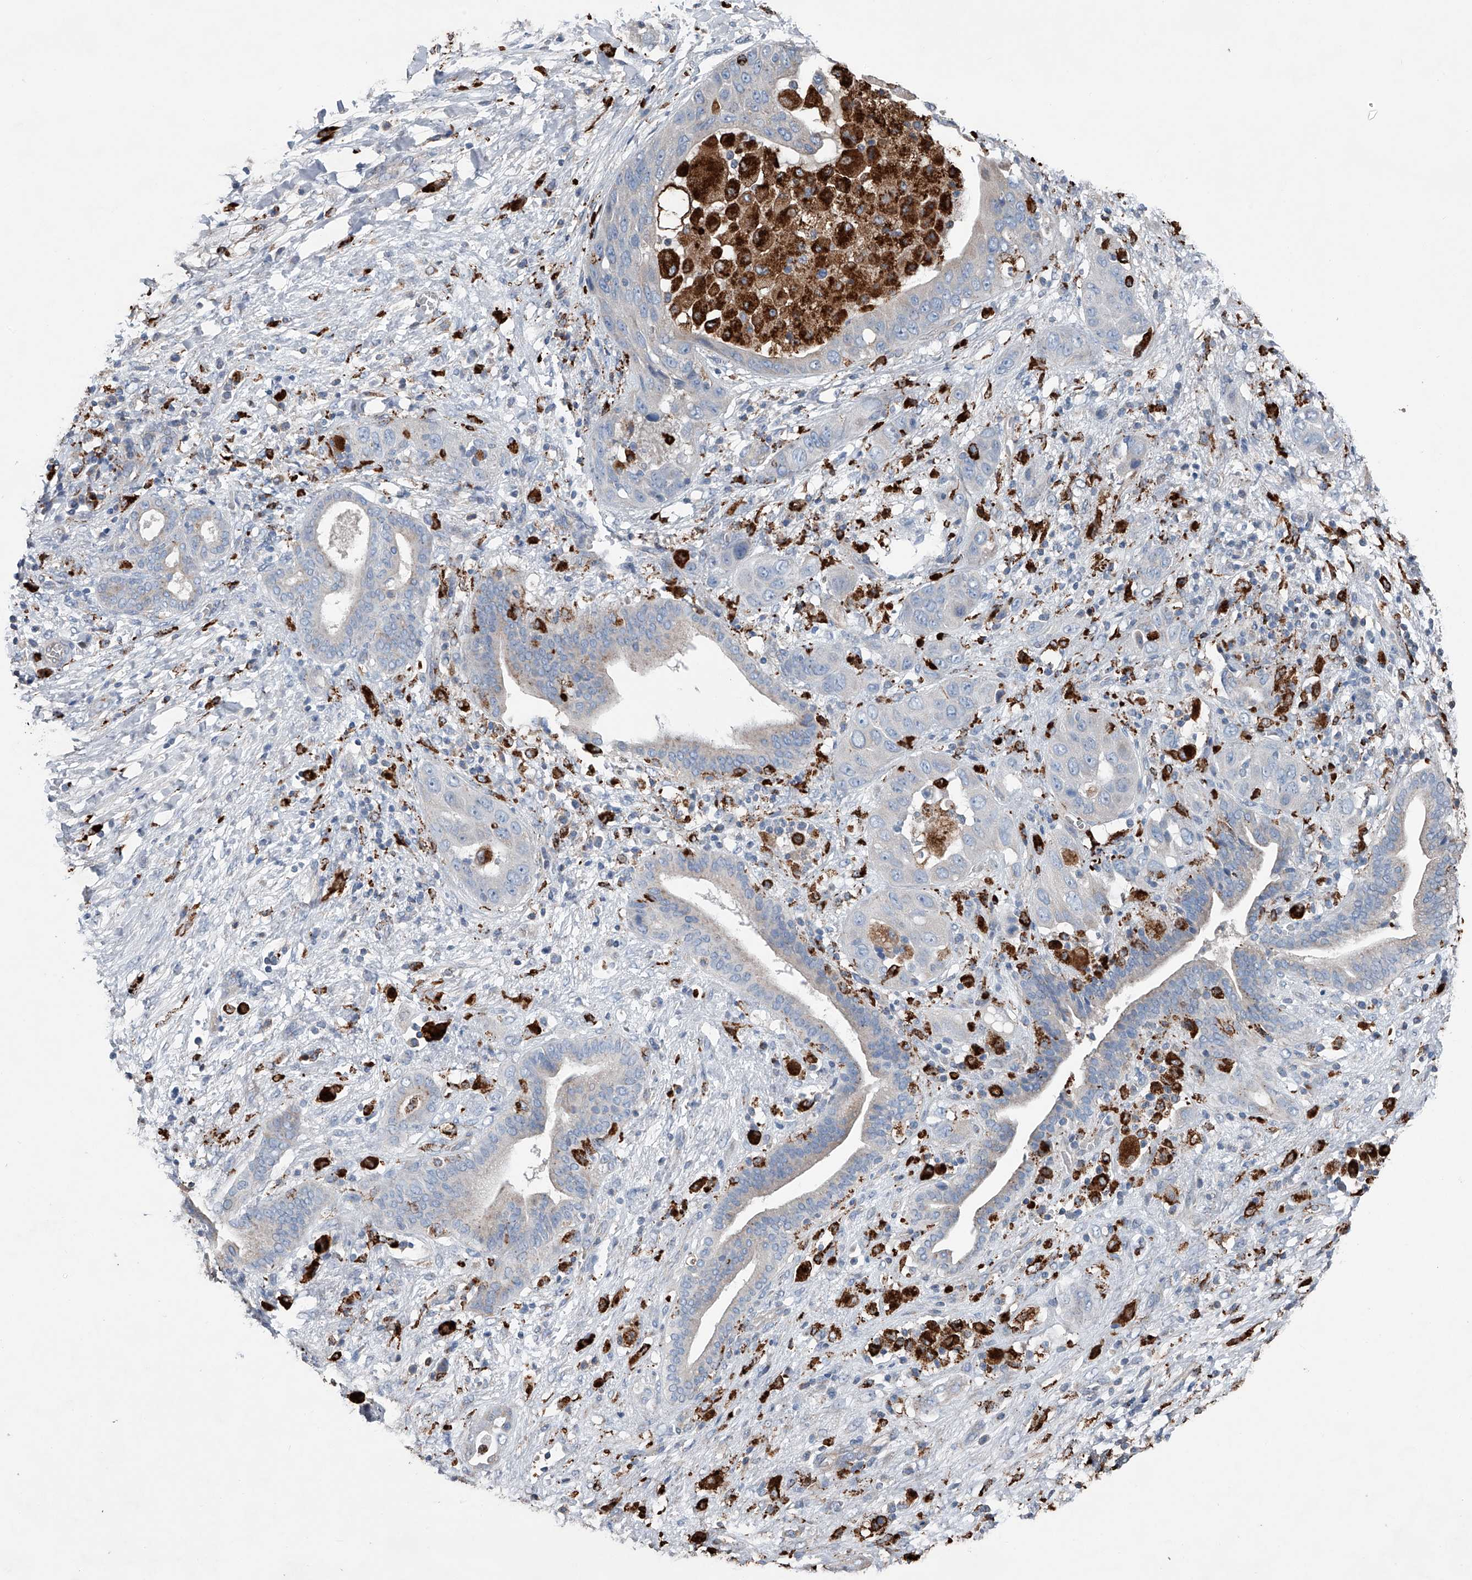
{"staining": {"intensity": "negative", "quantity": "none", "location": "none"}, "tissue": "liver cancer", "cell_type": "Tumor cells", "image_type": "cancer", "snomed": [{"axis": "morphology", "description": "Cholangiocarcinoma"}, {"axis": "topography", "description": "Liver"}], "caption": "Human liver cholangiocarcinoma stained for a protein using immunohistochemistry (IHC) reveals no positivity in tumor cells.", "gene": "ZNF772", "patient": {"sex": "female", "age": 52}}